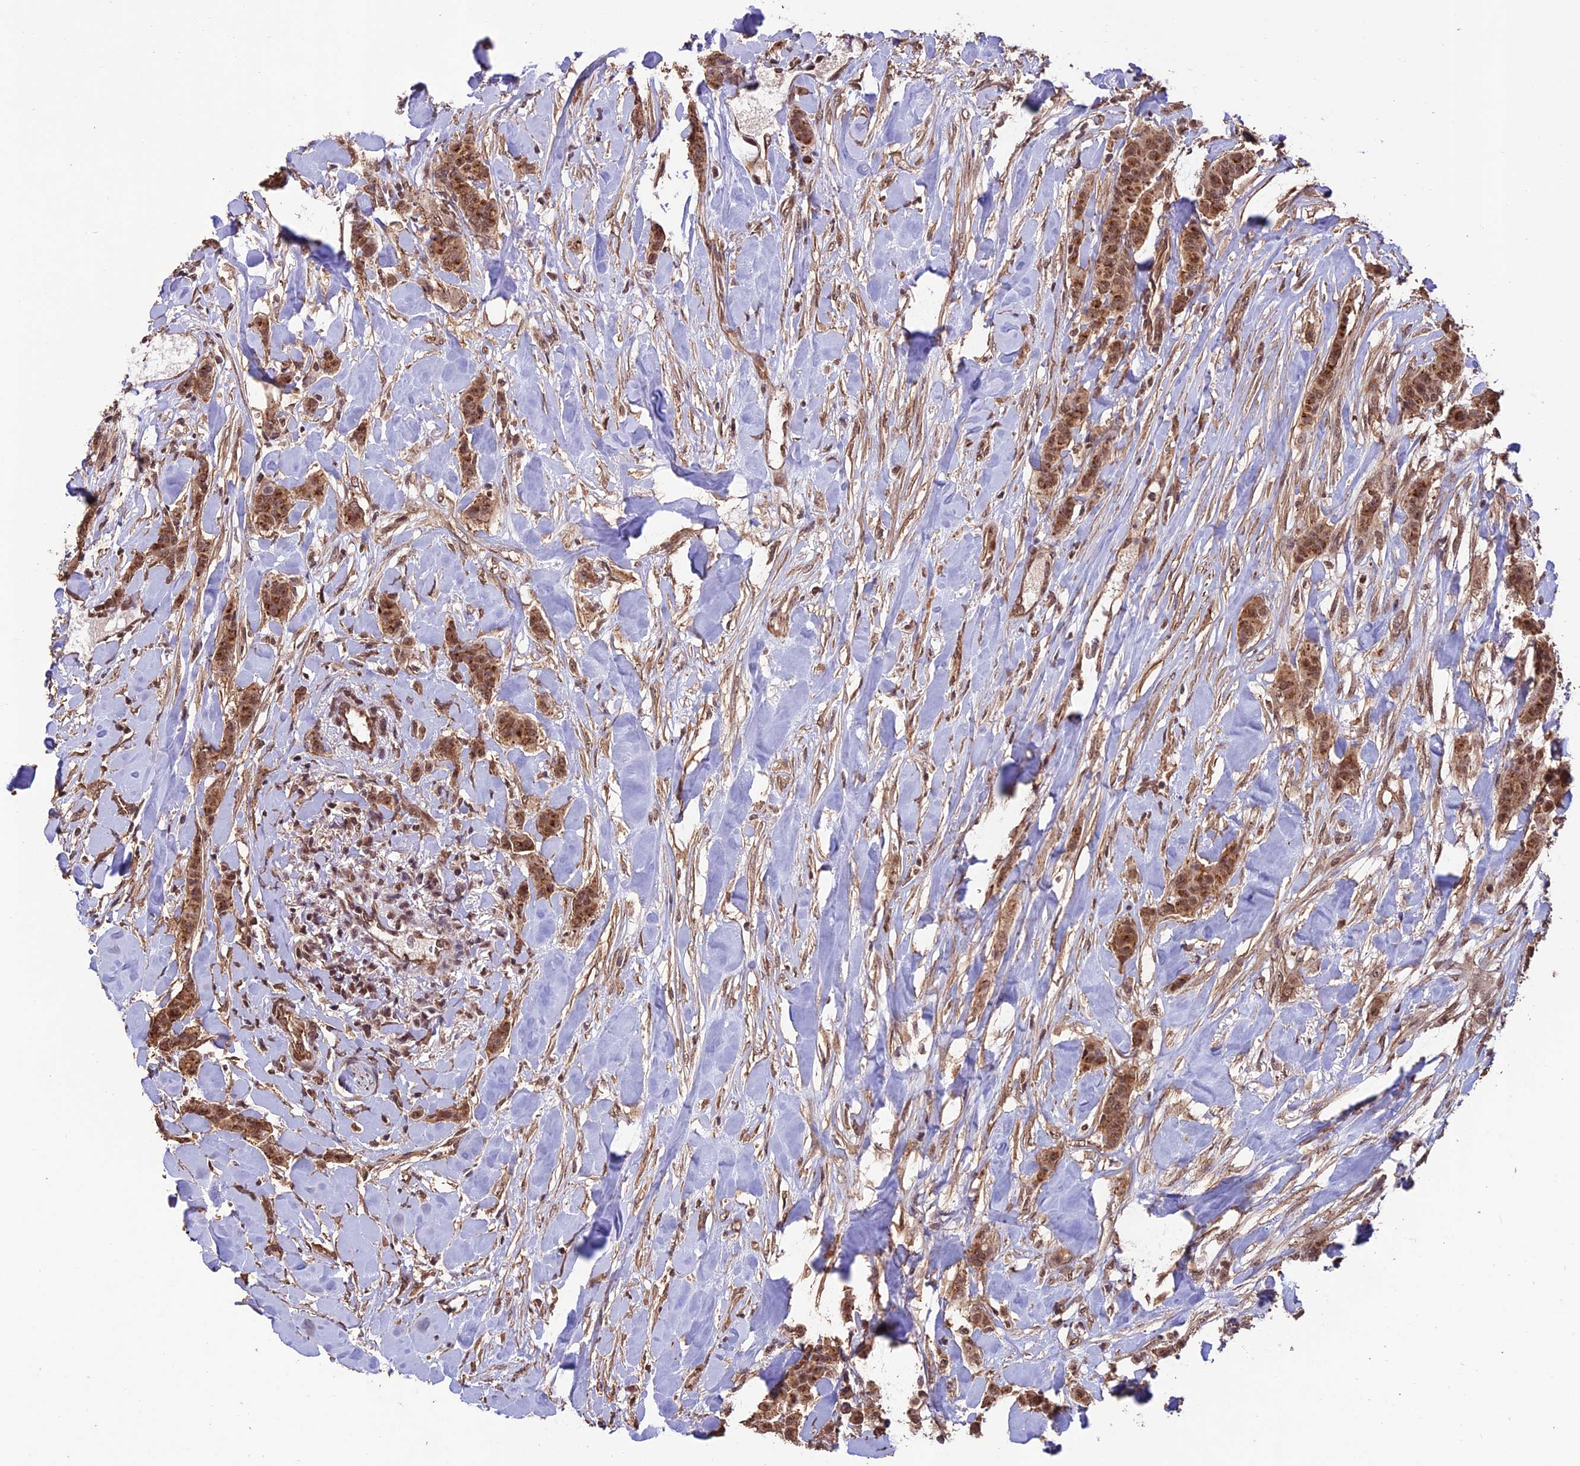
{"staining": {"intensity": "moderate", "quantity": ">75%", "location": "cytoplasmic/membranous,nuclear"}, "tissue": "breast cancer", "cell_type": "Tumor cells", "image_type": "cancer", "snomed": [{"axis": "morphology", "description": "Duct carcinoma"}, {"axis": "topography", "description": "Breast"}], "caption": "Tumor cells display medium levels of moderate cytoplasmic/membranous and nuclear expression in approximately >75% of cells in human breast invasive ductal carcinoma. The staining was performed using DAB to visualize the protein expression in brown, while the nuclei were stained in blue with hematoxylin (Magnification: 20x).", "gene": "CABIN1", "patient": {"sex": "female", "age": 40}}